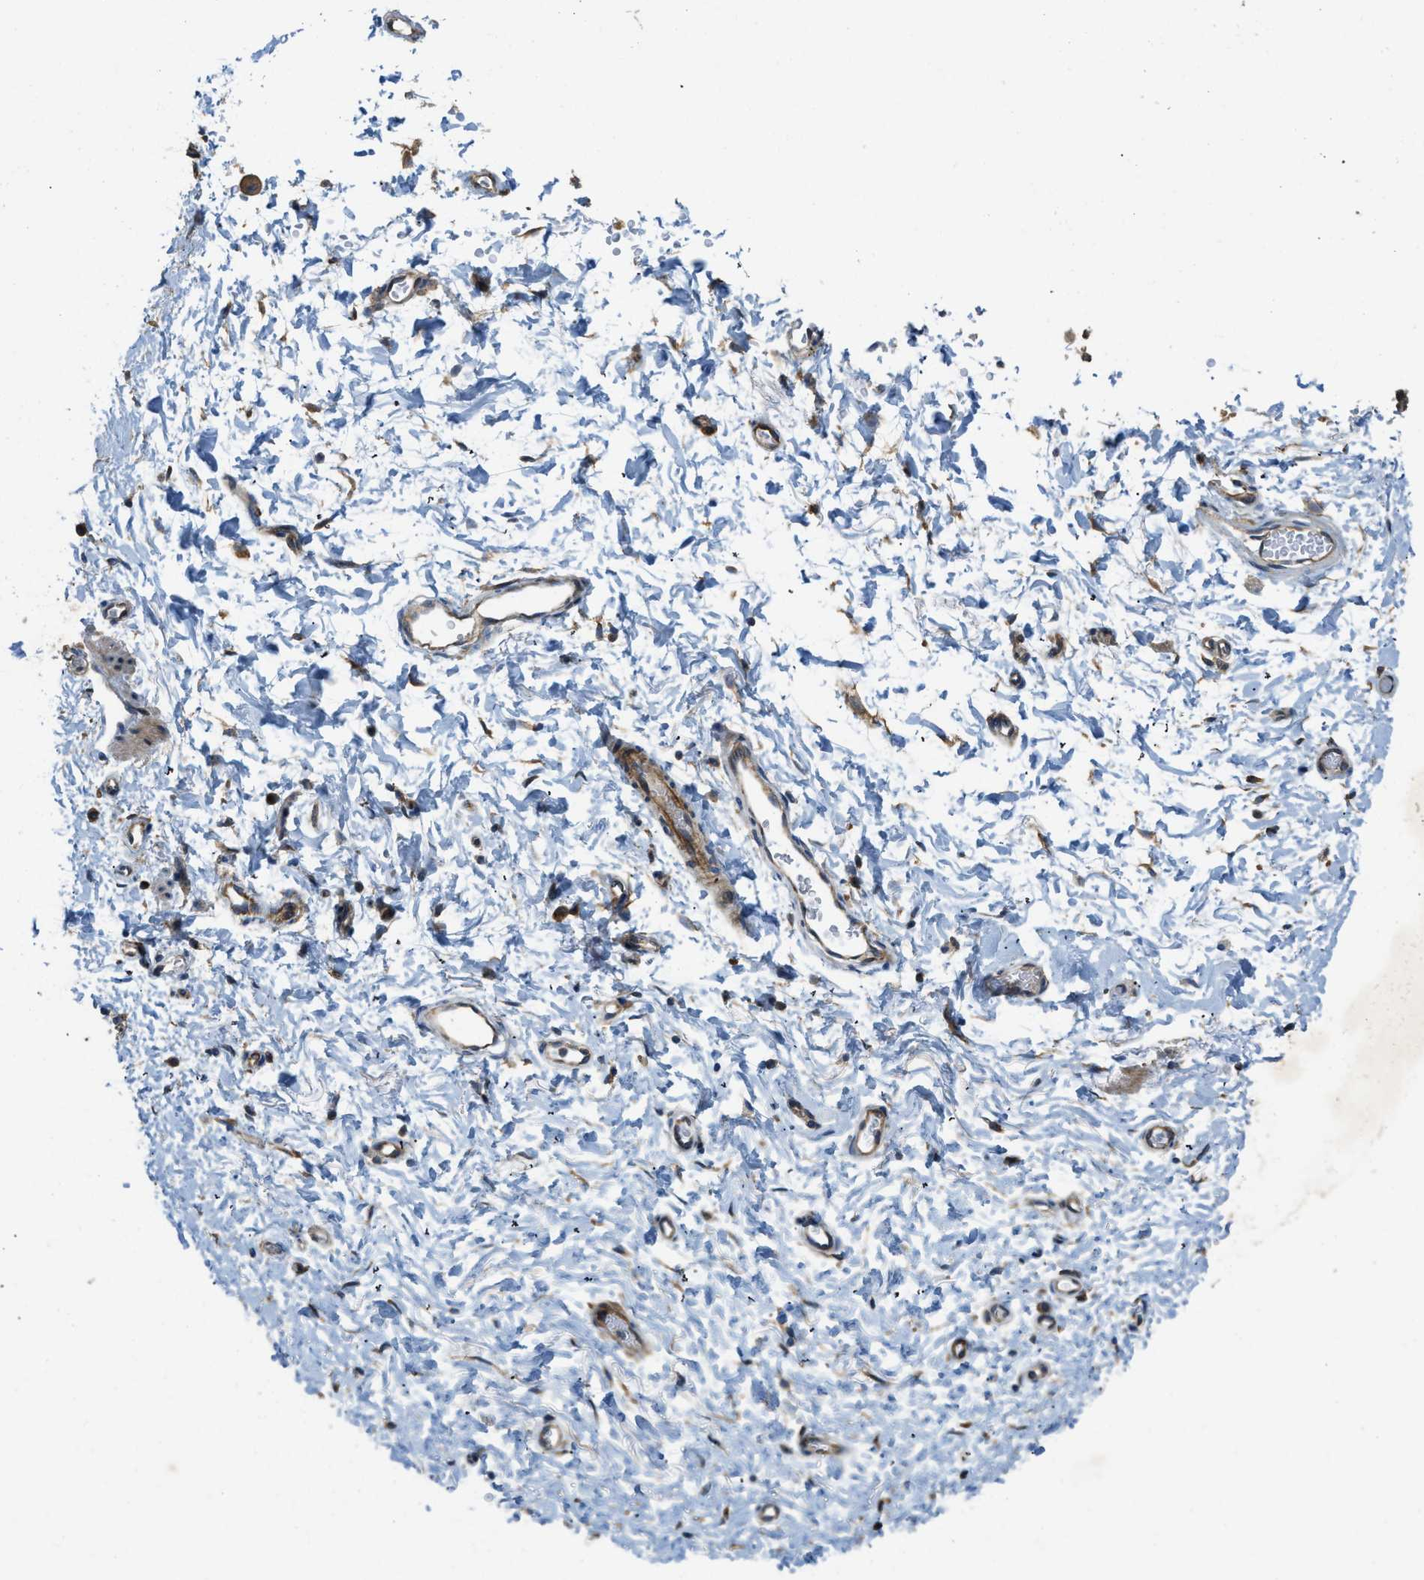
{"staining": {"intensity": "negative", "quantity": "none", "location": "none"}, "tissue": "adipose tissue", "cell_type": "Adipocytes", "image_type": "normal", "snomed": [{"axis": "morphology", "description": "Normal tissue, NOS"}, {"axis": "topography", "description": "Cartilage tissue"}, {"axis": "topography", "description": "Bronchus"}], "caption": "Immunohistochemical staining of normal human adipose tissue reveals no significant expression in adipocytes. (DAB (3,3'-diaminobenzidine) IHC visualized using brightfield microscopy, high magnification).", "gene": "TMEM68", "patient": {"sex": "female", "age": 53}}